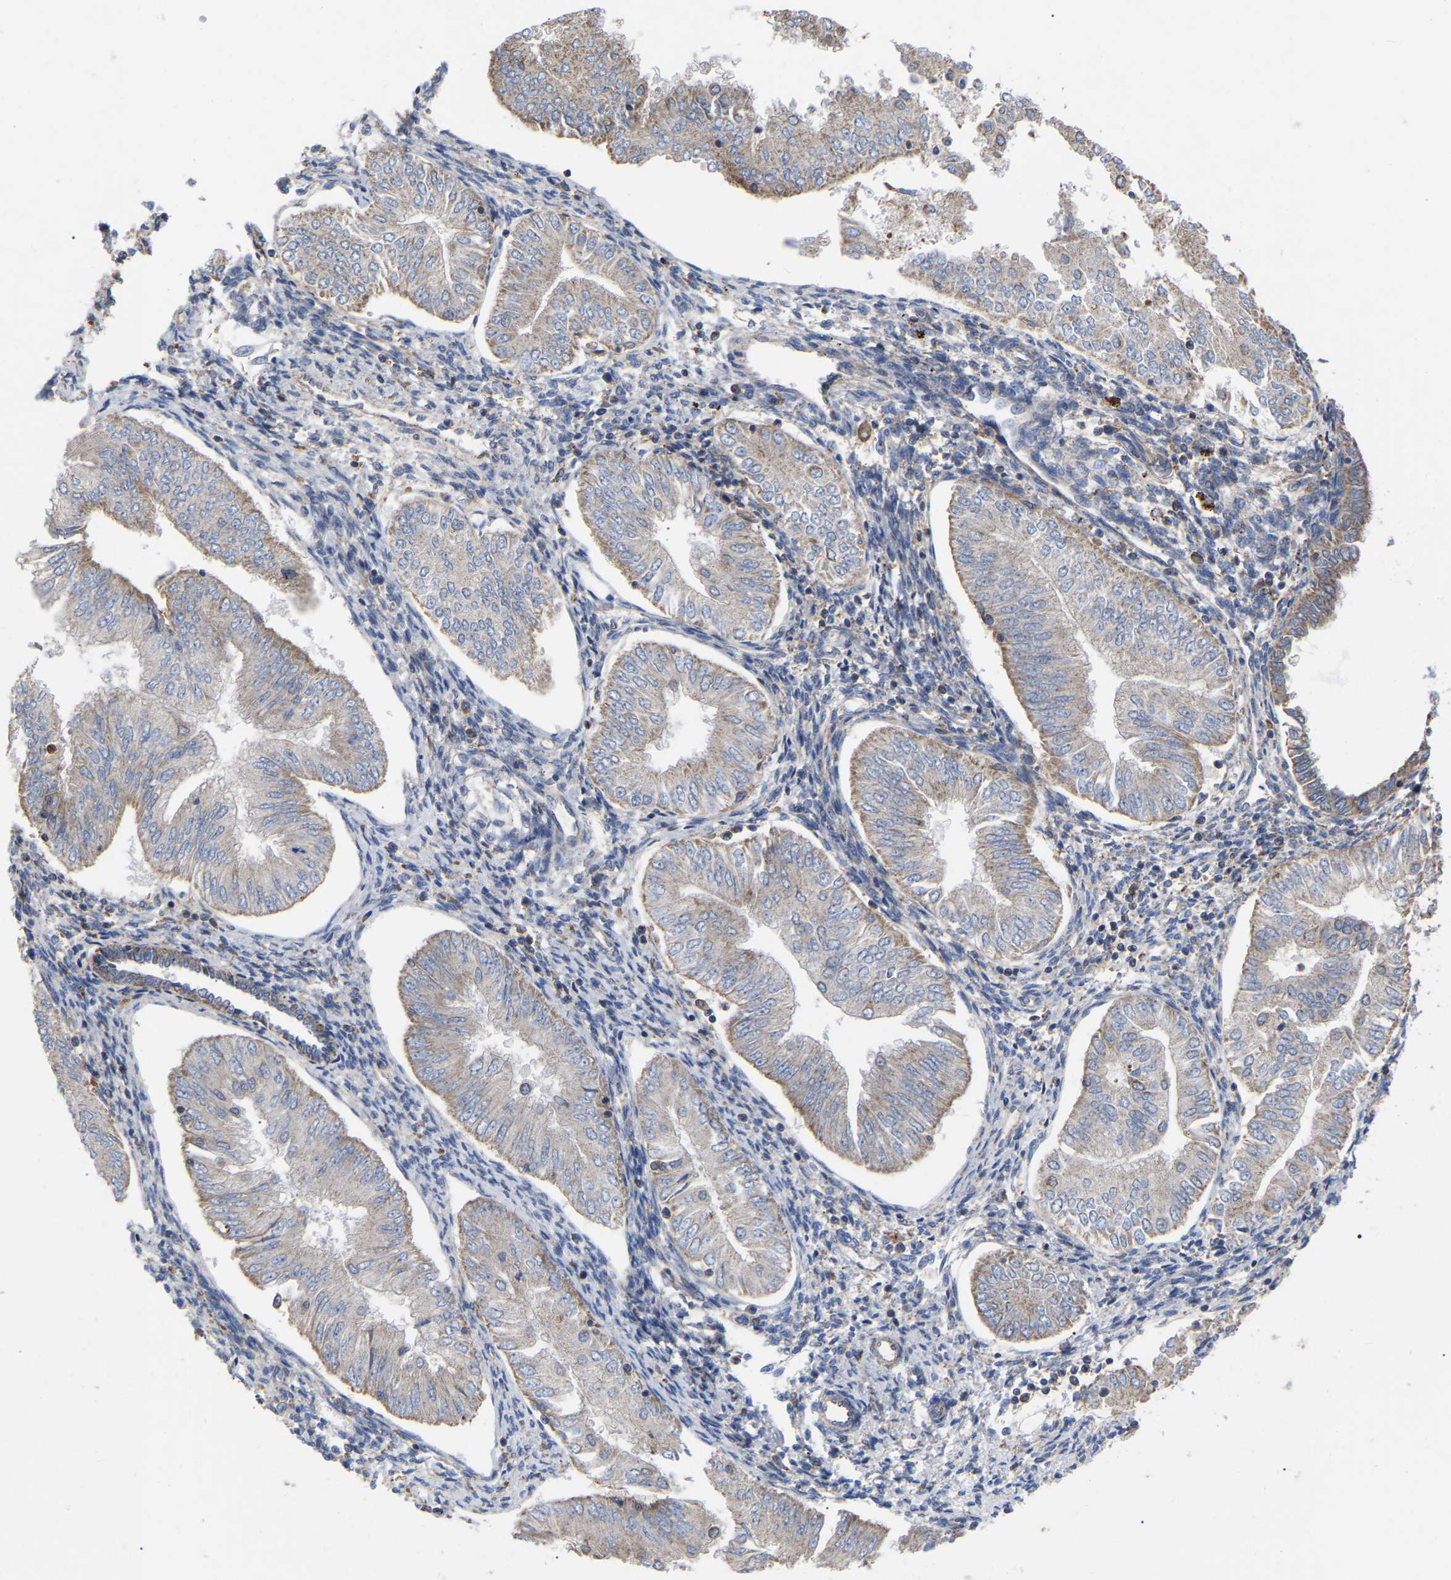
{"staining": {"intensity": "negative", "quantity": "none", "location": "none"}, "tissue": "endometrial cancer", "cell_type": "Tumor cells", "image_type": "cancer", "snomed": [{"axis": "morphology", "description": "Adenocarcinoma, NOS"}, {"axis": "topography", "description": "Endometrium"}], "caption": "Image shows no protein staining in tumor cells of endometrial adenocarcinoma tissue.", "gene": "FAM171A2", "patient": {"sex": "female", "age": 53}}